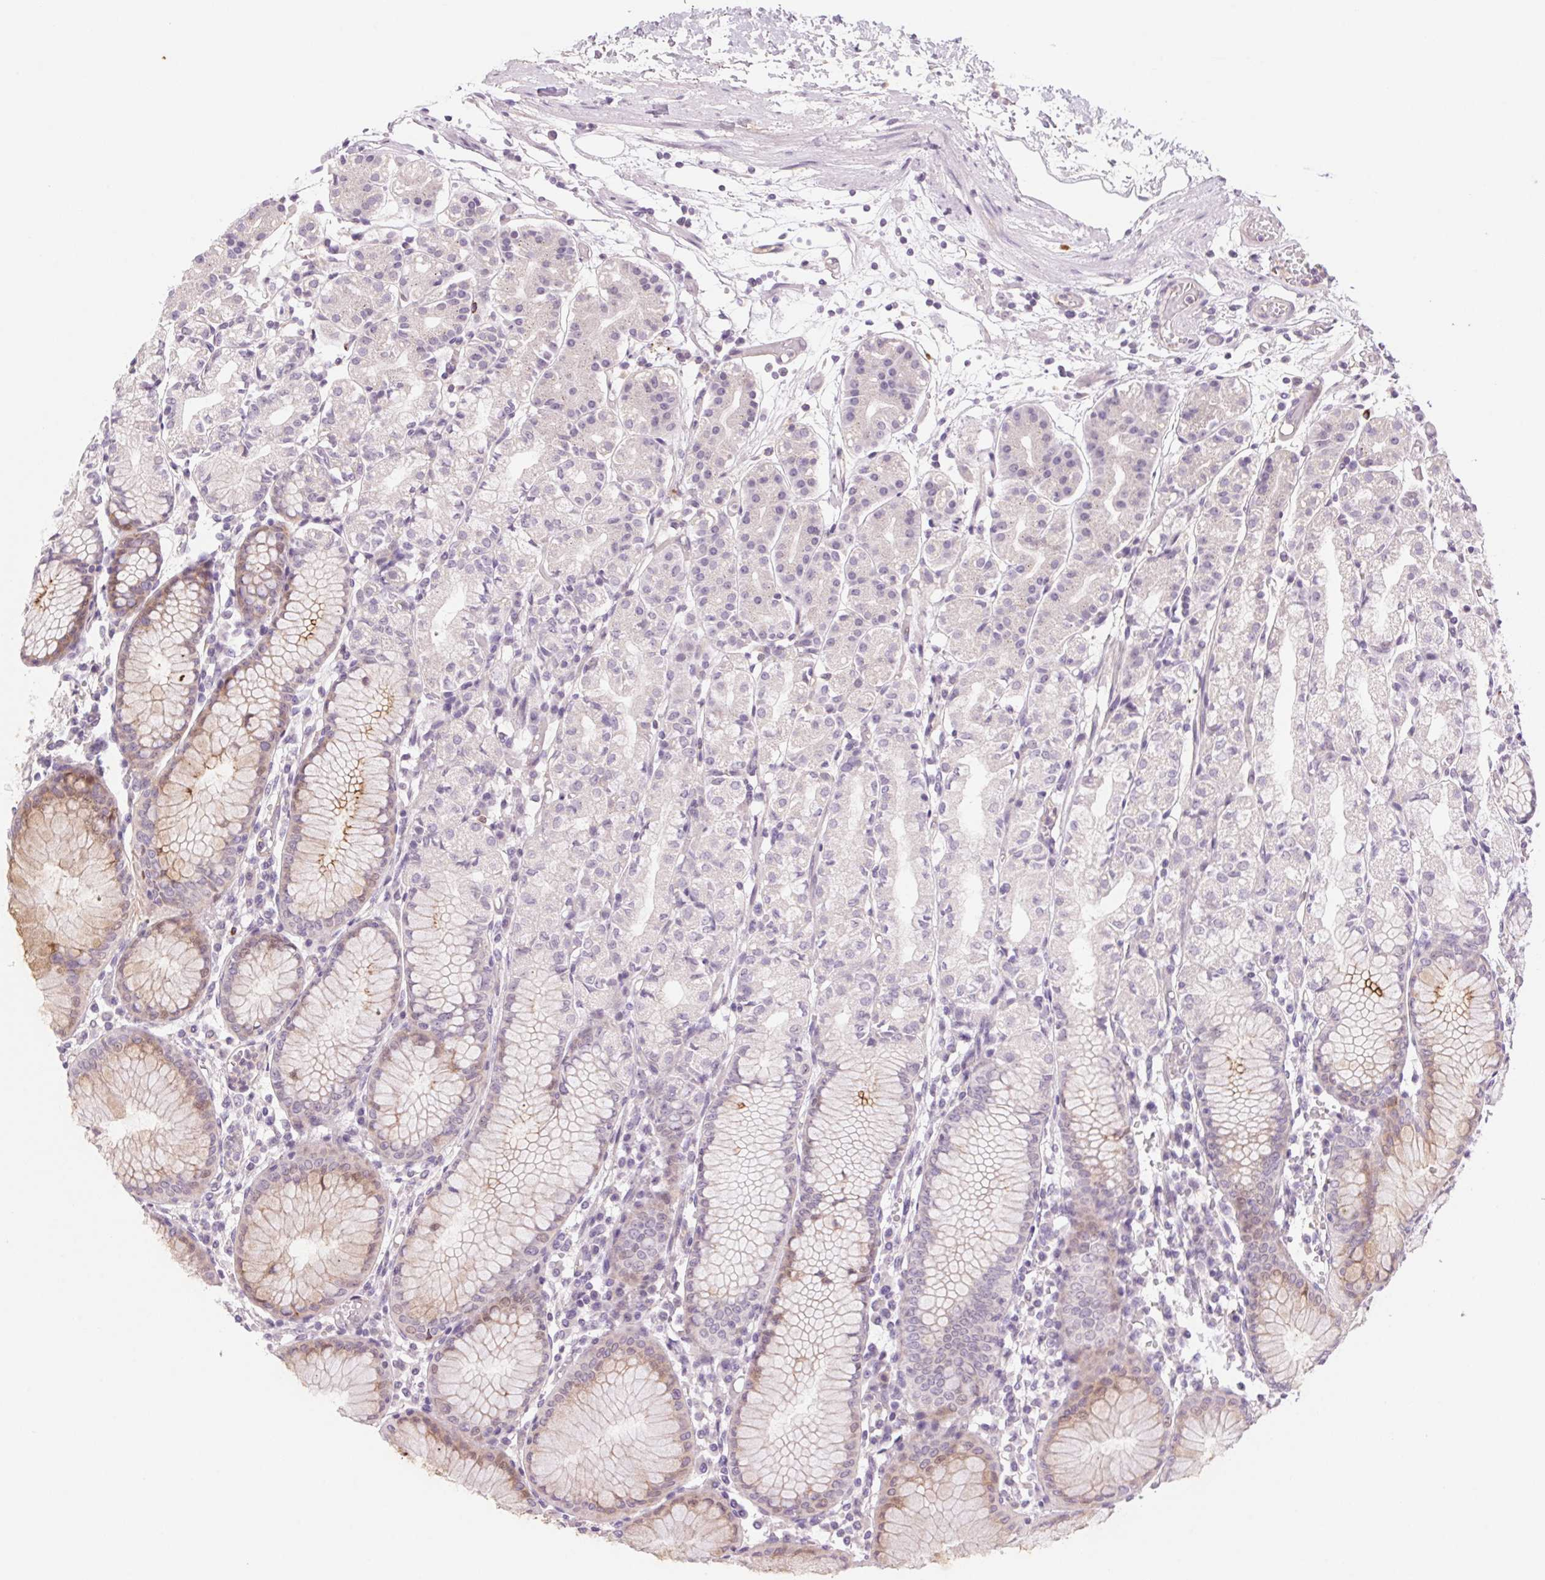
{"staining": {"intensity": "weak", "quantity": "<25%", "location": "cytoplasmic/membranous"}, "tissue": "stomach", "cell_type": "Glandular cells", "image_type": "normal", "snomed": [{"axis": "morphology", "description": "Normal tissue, NOS"}, {"axis": "topography", "description": "Stomach"}], "caption": "Protein analysis of normal stomach exhibits no significant staining in glandular cells. (DAB immunohistochemistry (IHC) visualized using brightfield microscopy, high magnification).", "gene": "KRT1", "patient": {"sex": "female", "age": 57}}